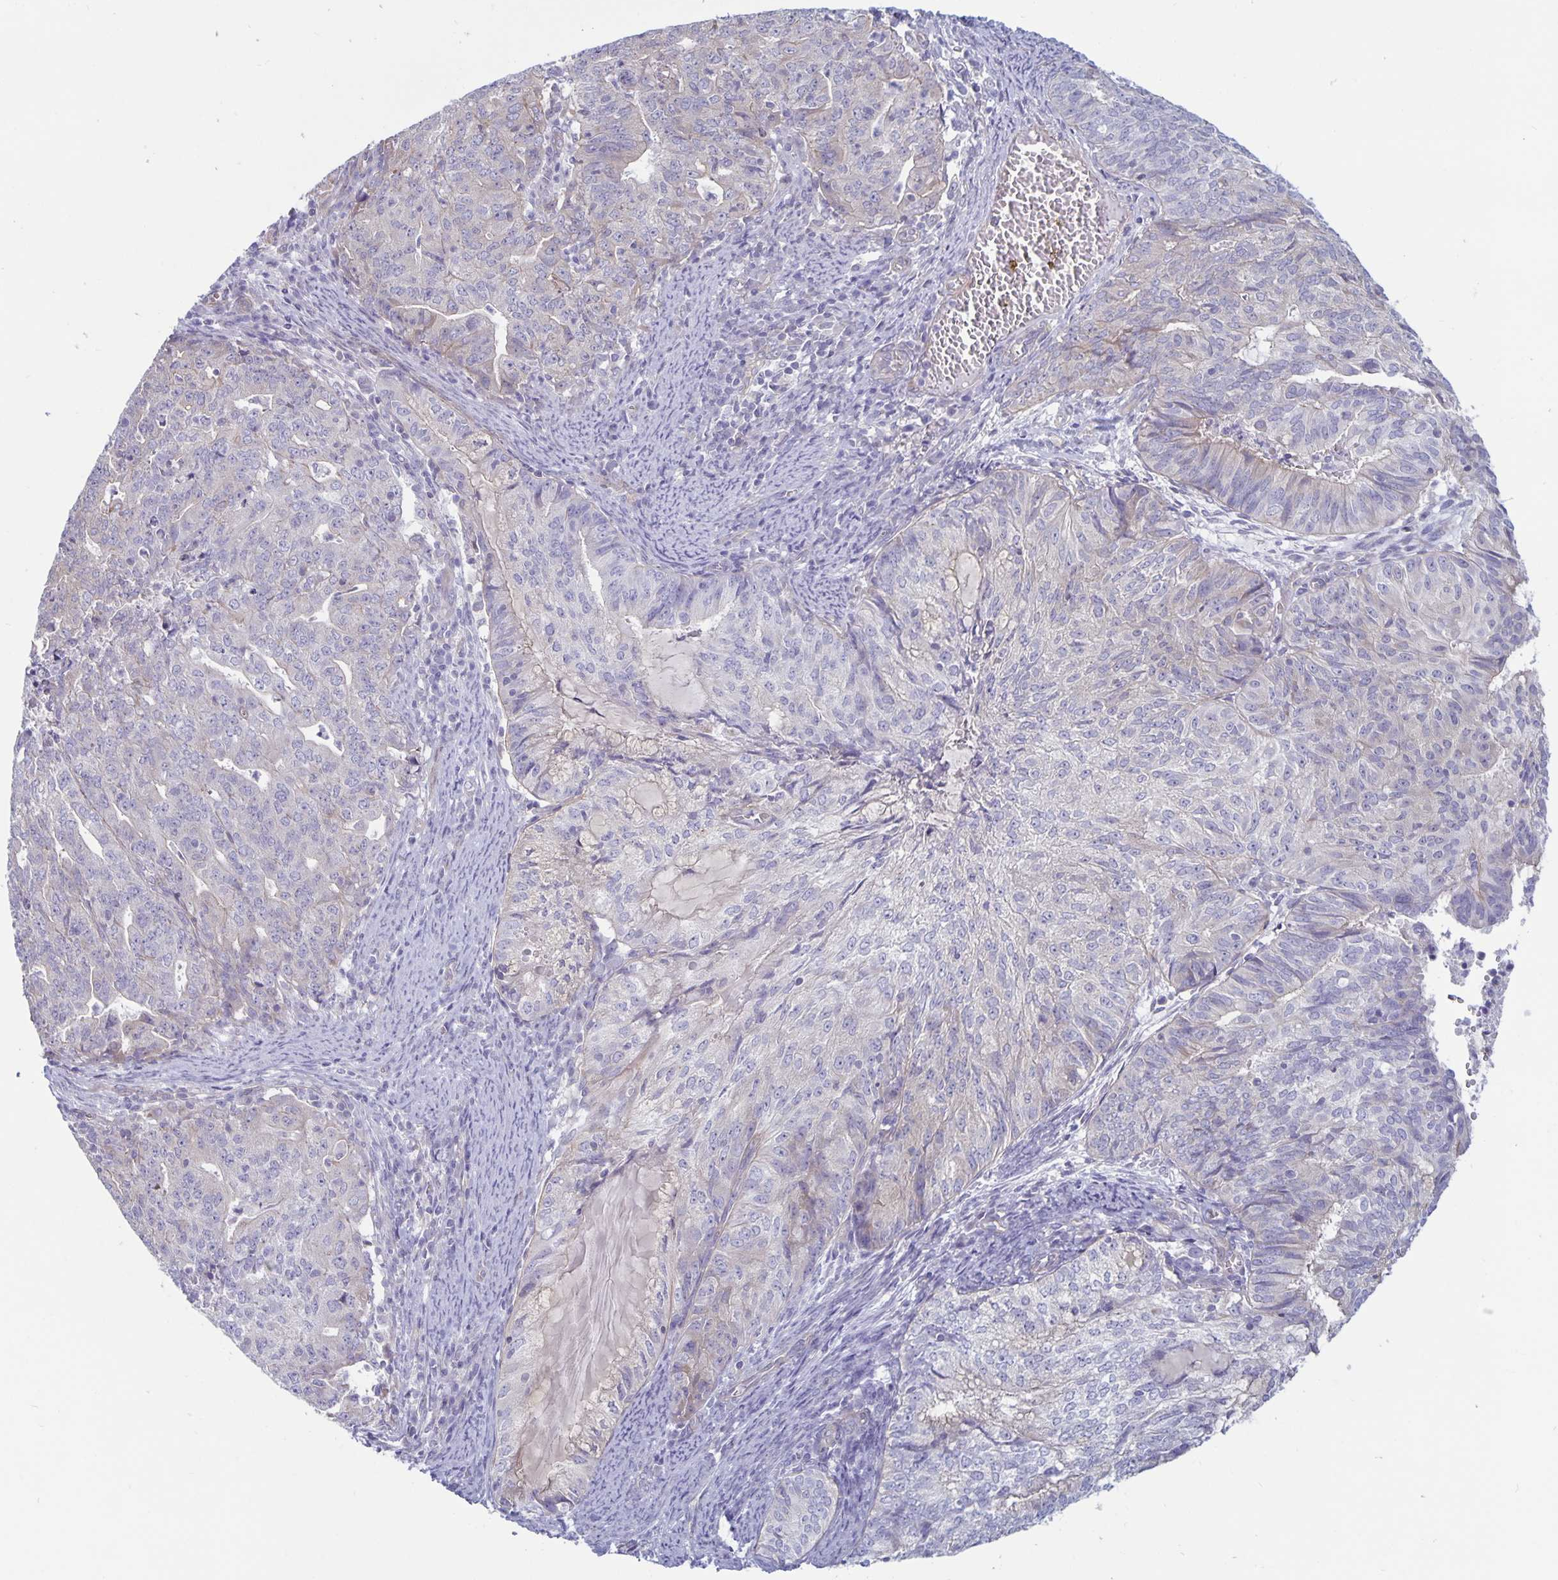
{"staining": {"intensity": "negative", "quantity": "none", "location": "none"}, "tissue": "endometrial cancer", "cell_type": "Tumor cells", "image_type": "cancer", "snomed": [{"axis": "morphology", "description": "Adenocarcinoma, NOS"}, {"axis": "topography", "description": "Endometrium"}], "caption": "The micrograph exhibits no significant positivity in tumor cells of endometrial cancer.", "gene": "PLCB3", "patient": {"sex": "female", "age": 82}}